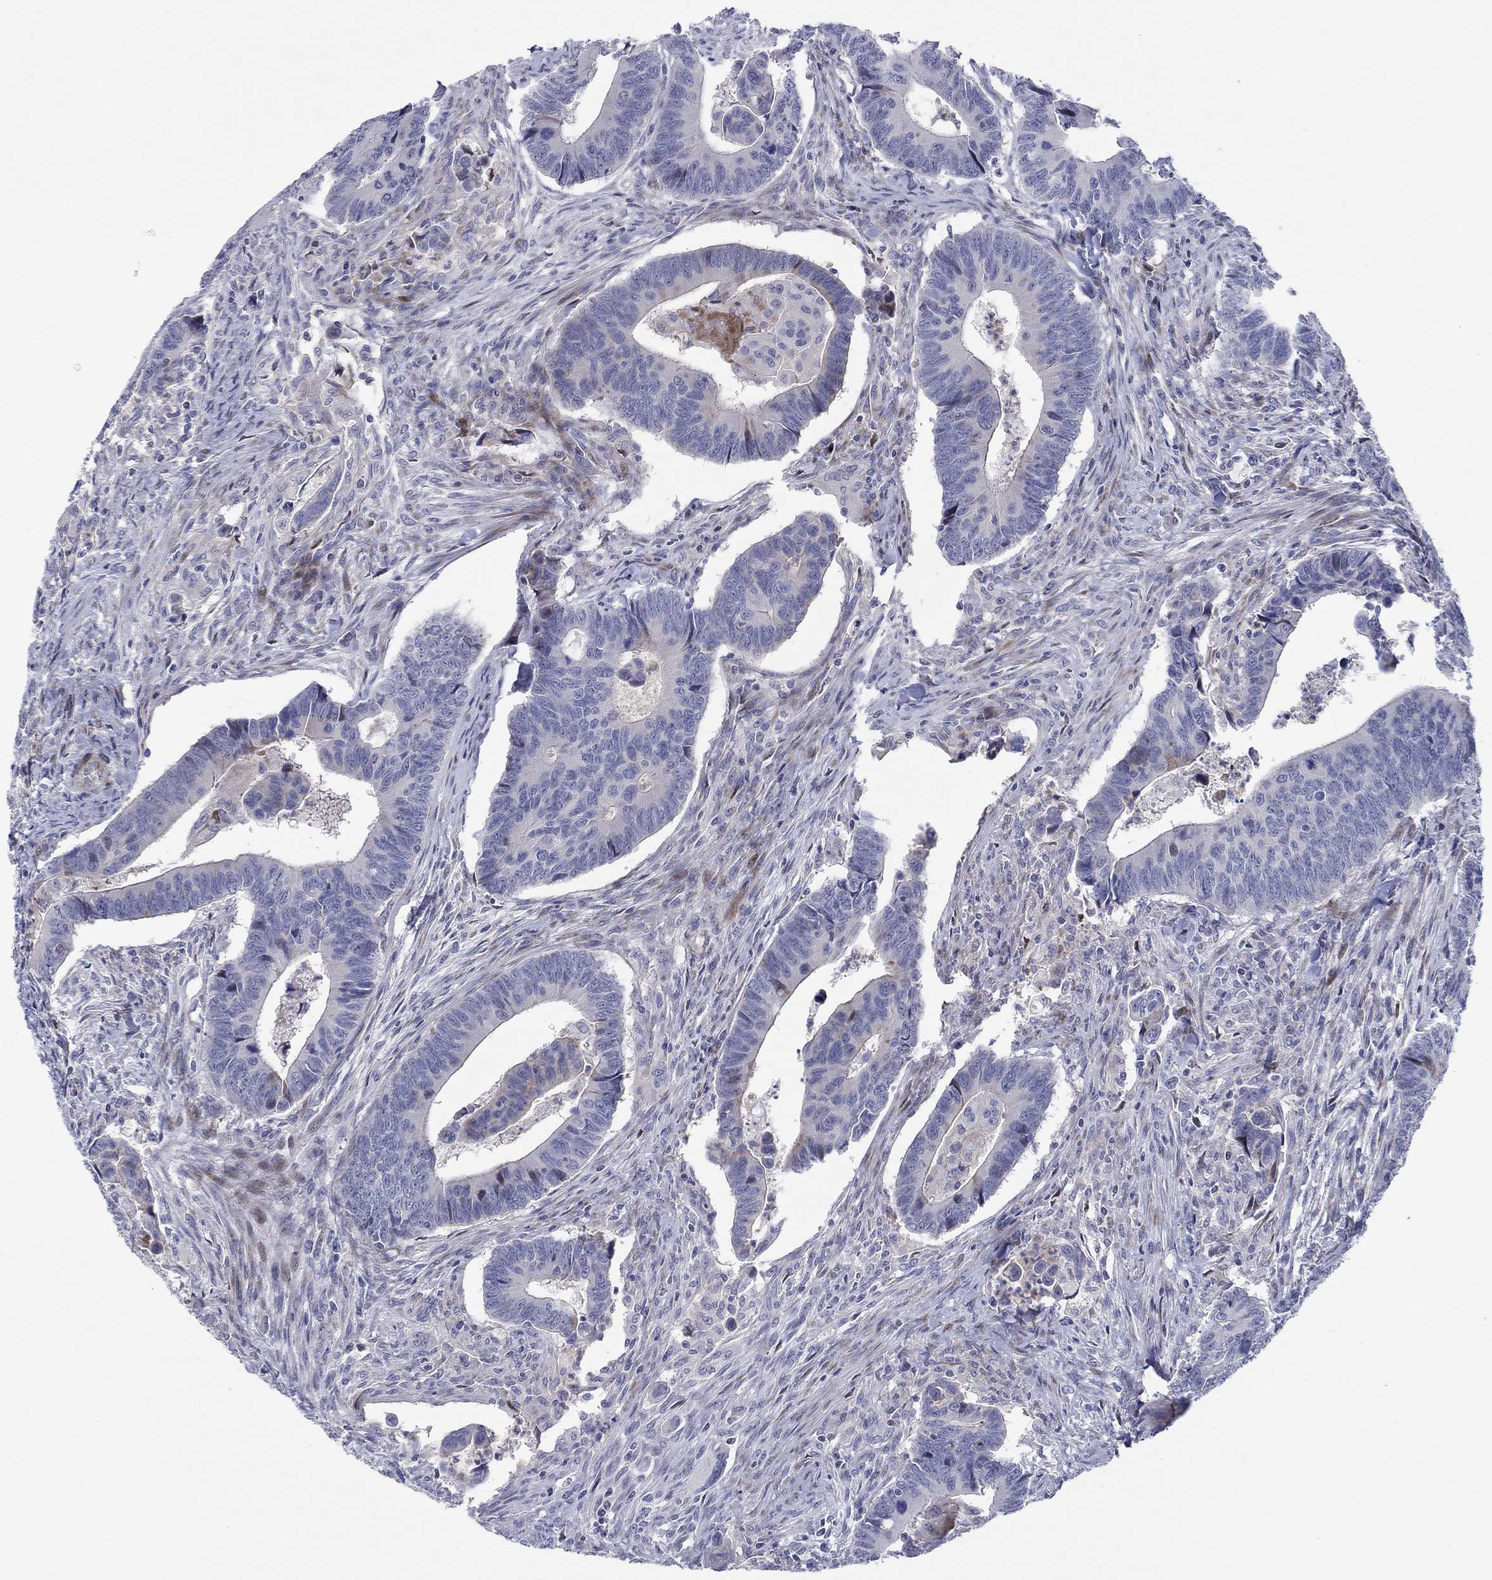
{"staining": {"intensity": "negative", "quantity": "none", "location": "none"}, "tissue": "colorectal cancer", "cell_type": "Tumor cells", "image_type": "cancer", "snomed": [{"axis": "morphology", "description": "Adenocarcinoma, NOS"}, {"axis": "topography", "description": "Rectum"}], "caption": "Immunohistochemical staining of adenocarcinoma (colorectal) reveals no significant staining in tumor cells.", "gene": "ARHGAP36", "patient": {"sex": "male", "age": 67}}